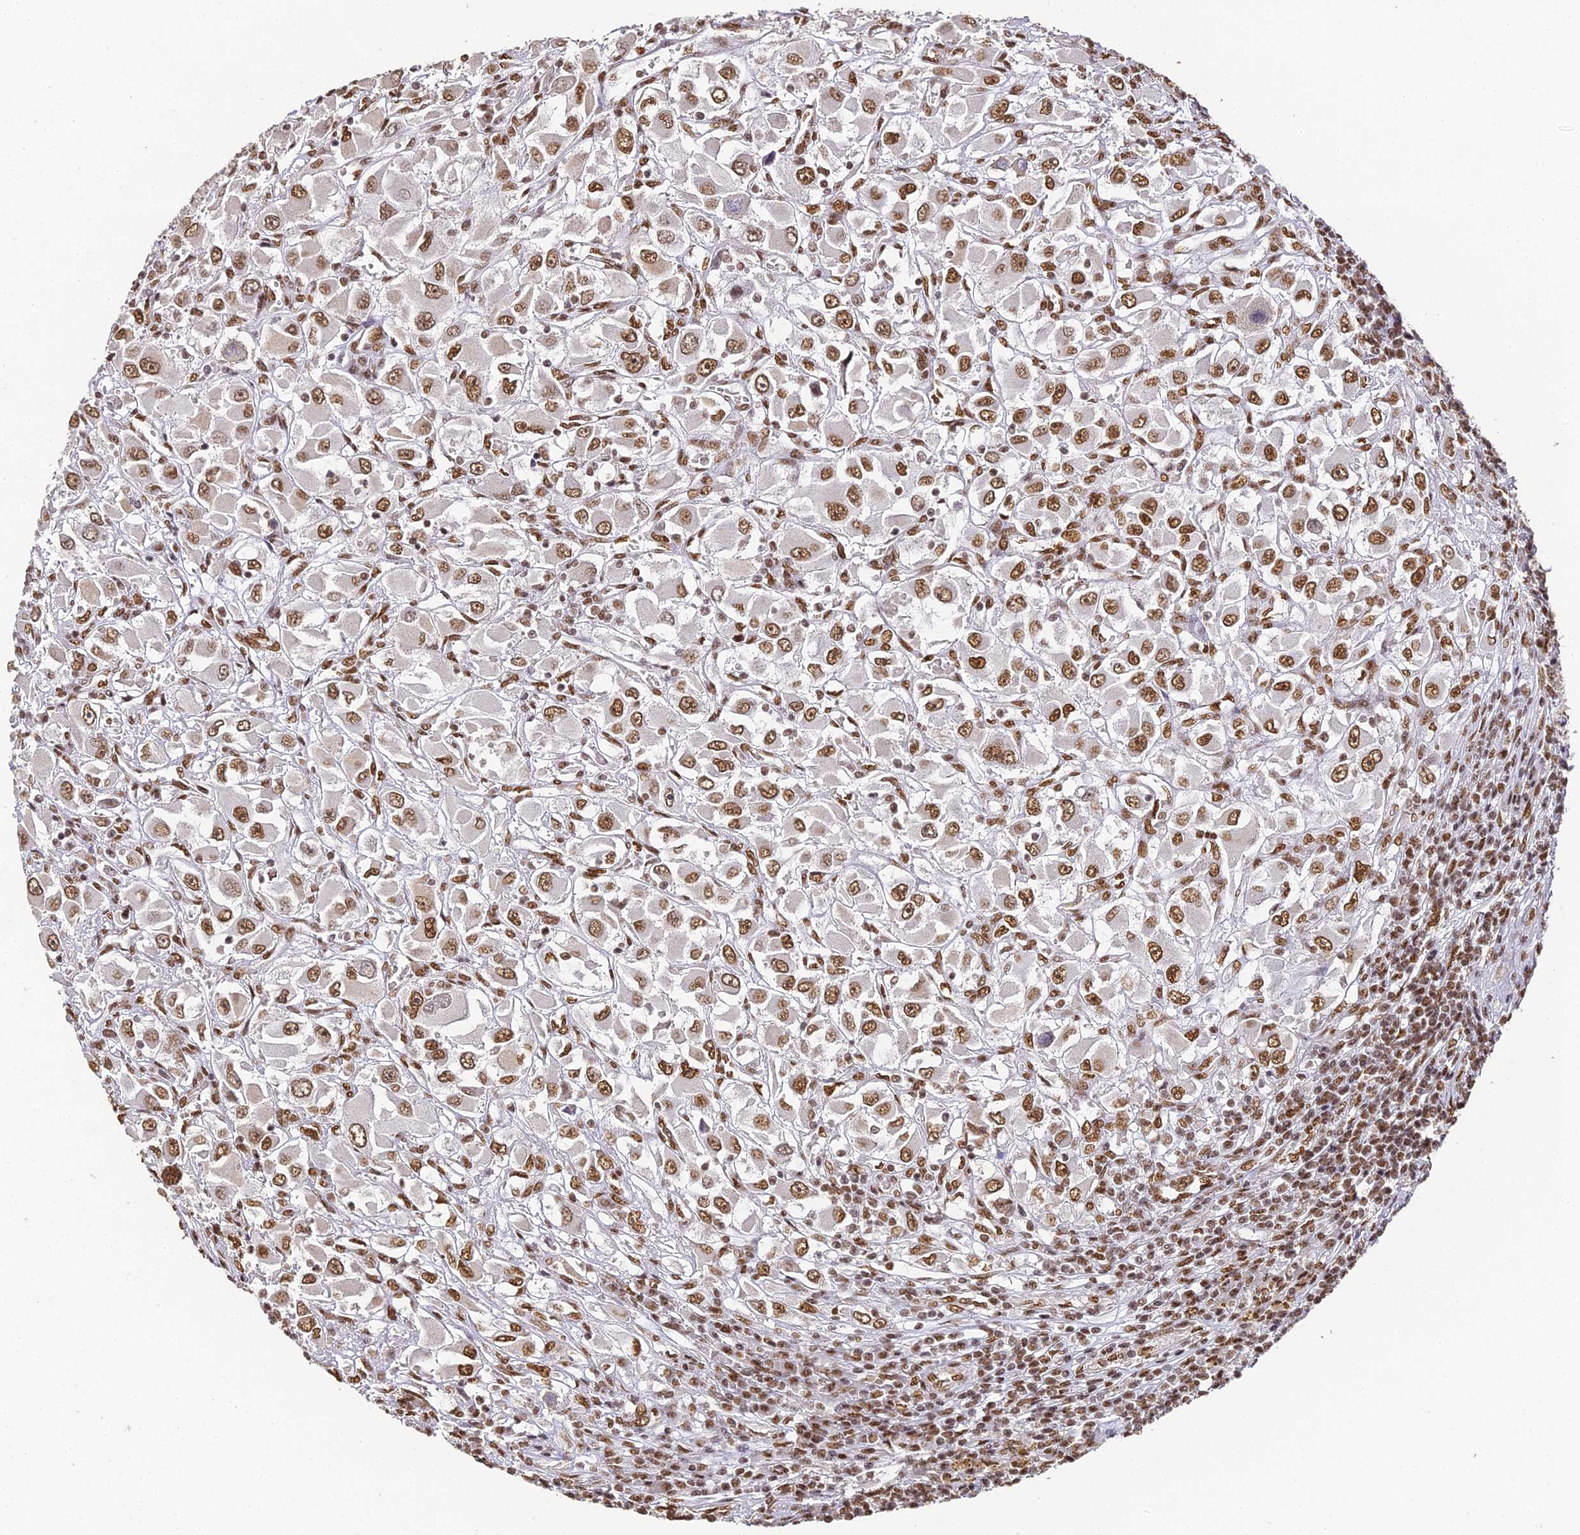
{"staining": {"intensity": "moderate", "quantity": ">75%", "location": "nuclear"}, "tissue": "renal cancer", "cell_type": "Tumor cells", "image_type": "cancer", "snomed": [{"axis": "morphology", "description": "Adenocarcinoma, NOS"}, {"axis": "topography", "description": "Kidney"}], "caption": "A photomicrograph of human renal cancer (adenocarcinoma) stained for a protein displays moderate nuclear brown staining in tumor cells. The protein is stained brown, and the nuclei are stained in blue (DAB IHC with brightfield microscopy, high magnification).", "gene": "HNRNPA1", "patient": {"sex": "female", "age": 52}}